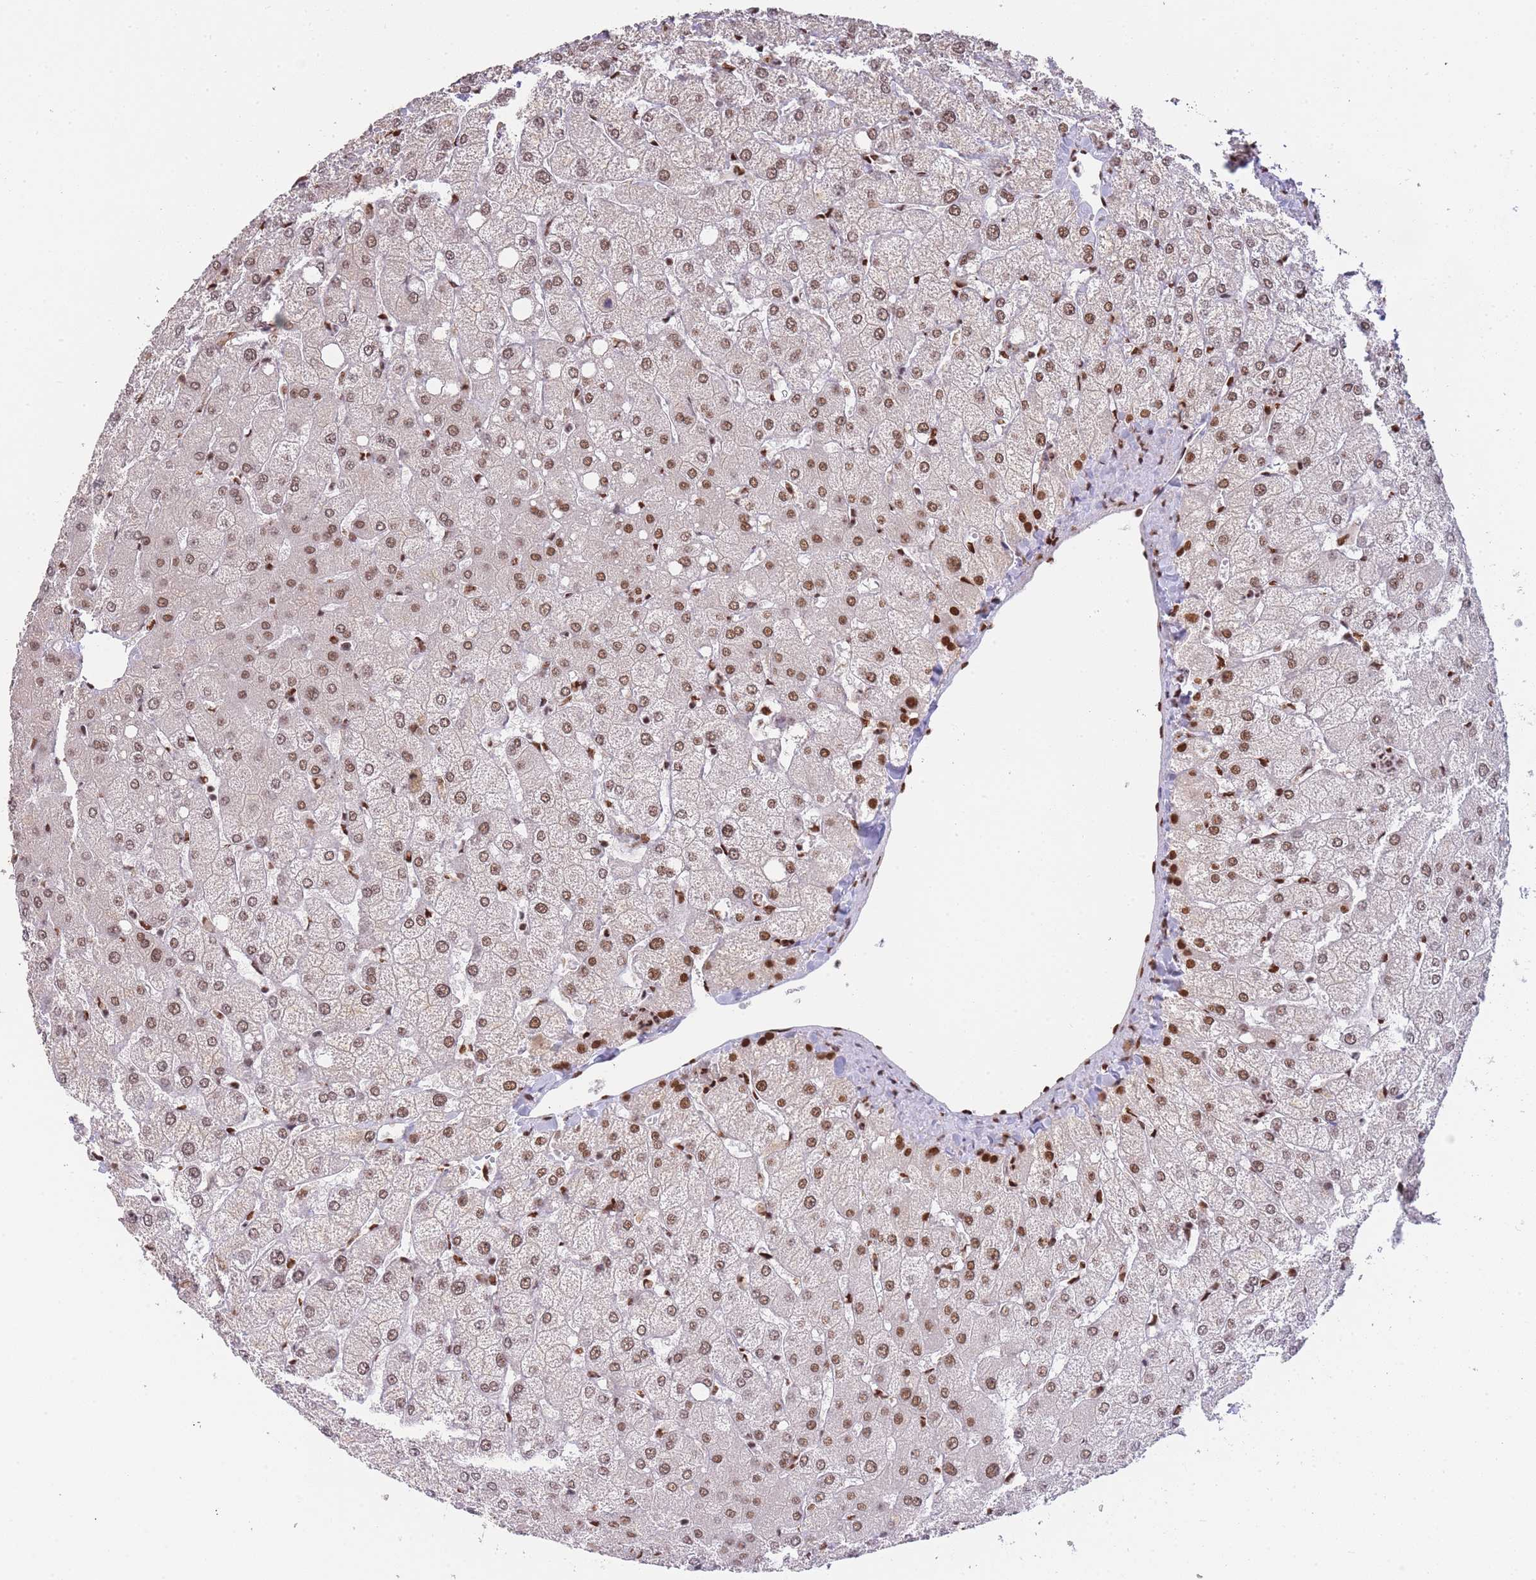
{"staining": {"intensity": "moderate", "quantity": "25%-75%", "location": "nuclear"}, "tissue": "liver", "cell_type": "Hepatocytes", "image_type": "normal", "snomed": [{"axis": "morphology", "description": "Normal tissue, NOS"}, {"axis": "topography", "description": "Liver"}], "caption": "IHC image of unremarkable human liver stained for a protein (brown), which exhibits medium levels of moderate nuclear expression in approximately 25%-75% of hepatocytes.", "gene": "PRKDC", "patient": {"sex": "female", "age": 54}}